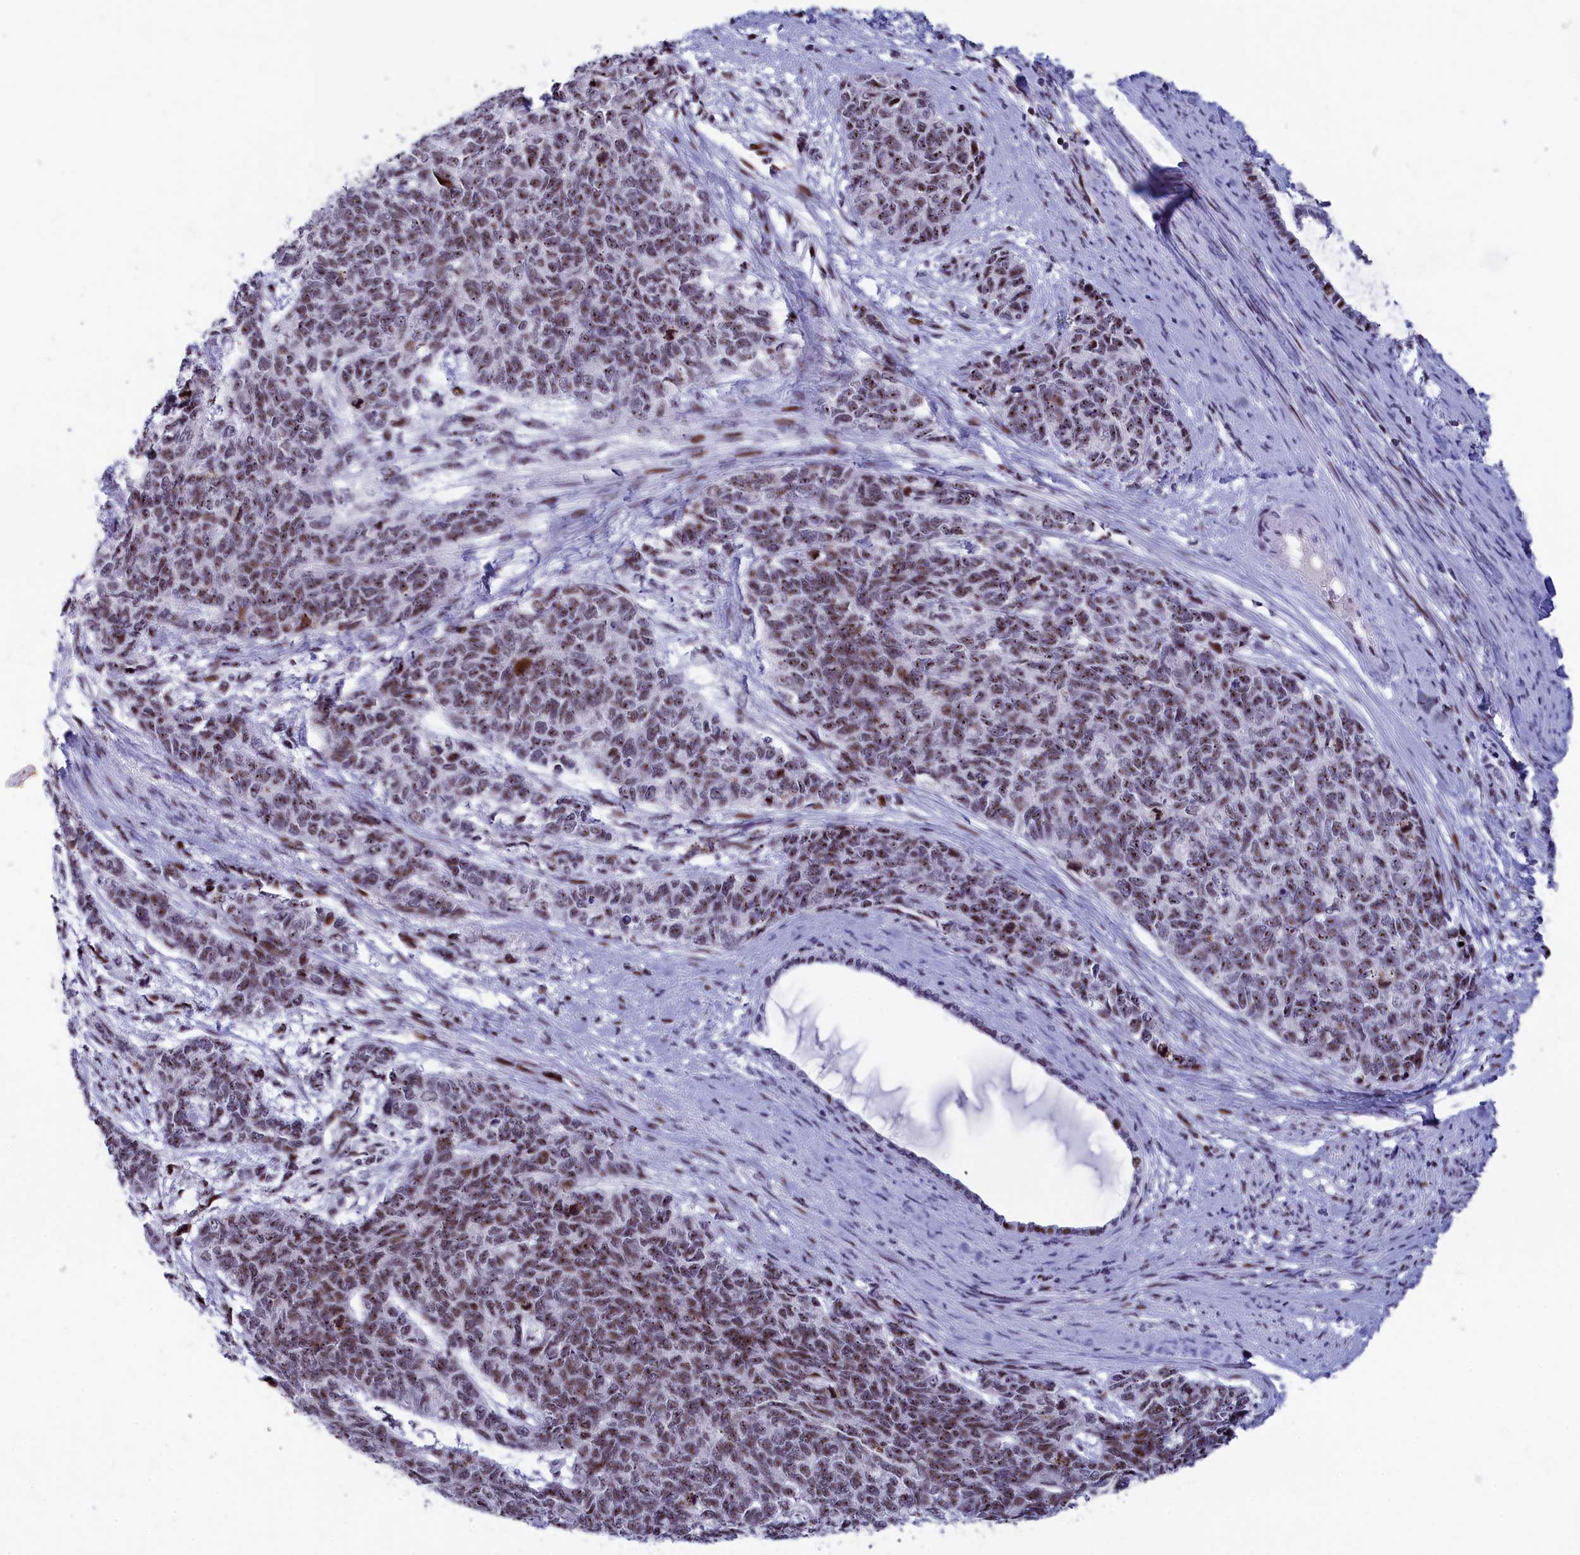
{"staining": {"intensity": "moderate", "quantity": ">75%", "location": "nuclear"}, "tissue": "cervical cancer", "cell_type": "Tumor cells", "image_type": "cancer", "snomed": [{"axis": "morphology", "description": "Squamous cell carcinoma, NOS"}, {"axis": "topography", "description": "Cervix"}], "caption": "Squamous cell carcinoma (cervical) was stained to show a protein in brown. There is medium levels of moderate nuclear positivity in about >75% of tumor cells.", "gene": "NSA2", "patient": {"sex": "female", "age": 63}}